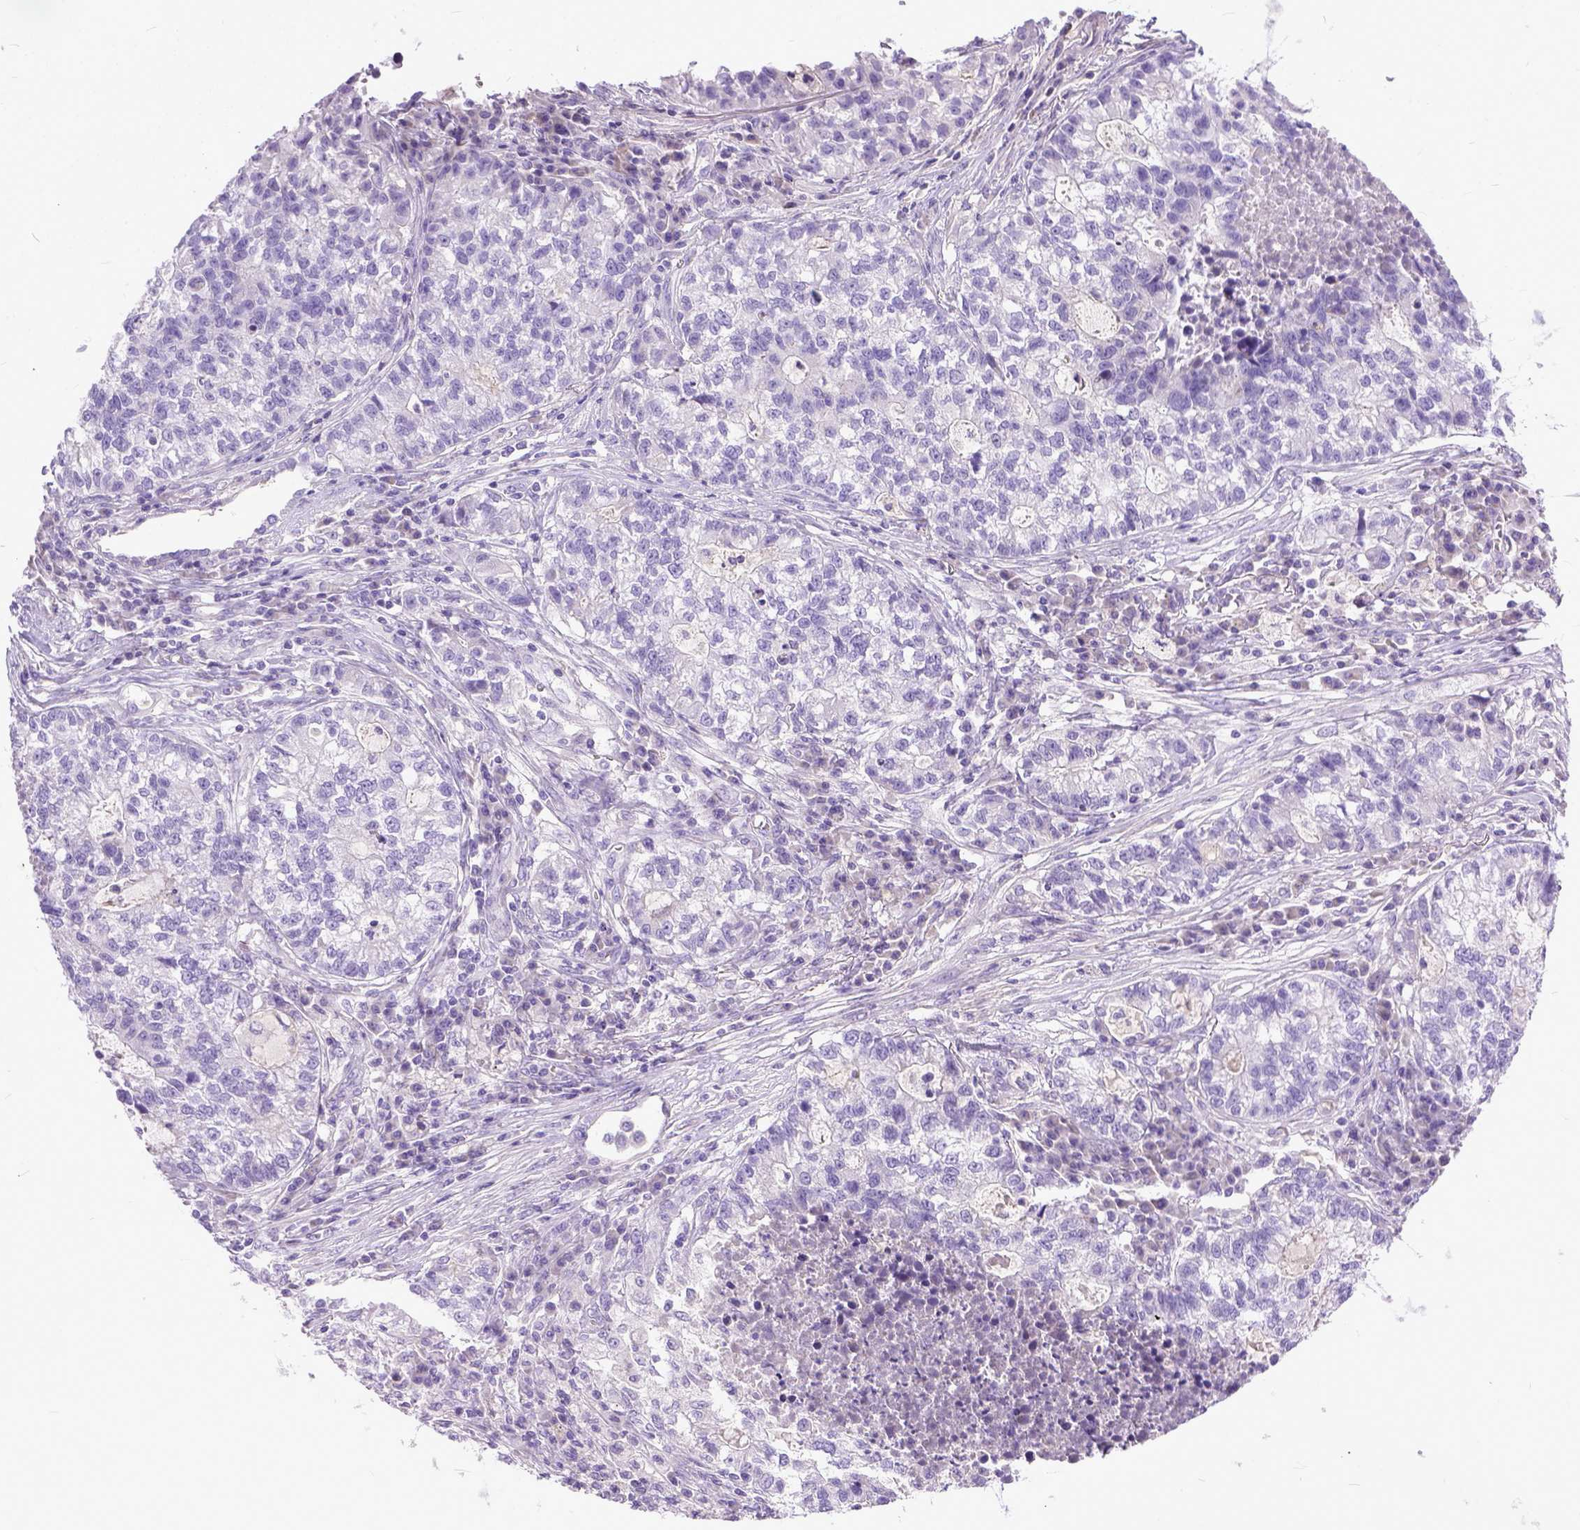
{"staining": {"intensity": "negative", "quantity": "none", "location": "none"}, "tissue": "lung cancer", "cell_type": "Tumor cells", "image_type": "cancer", "snomed": [{"axis": "morphology", "description": "Adenocarcinoma, NOS"}, {"axis": "topography", "description": "Lung"}], "caption": "Tumor cells show no significant protein expression in lung adenocarcinoma. (Brightfield microscopy of DAB immunohistochemistry (IHC) at high magnification).", "gene": "PLK5", "patient": {"sex": "male", "age": 57}}